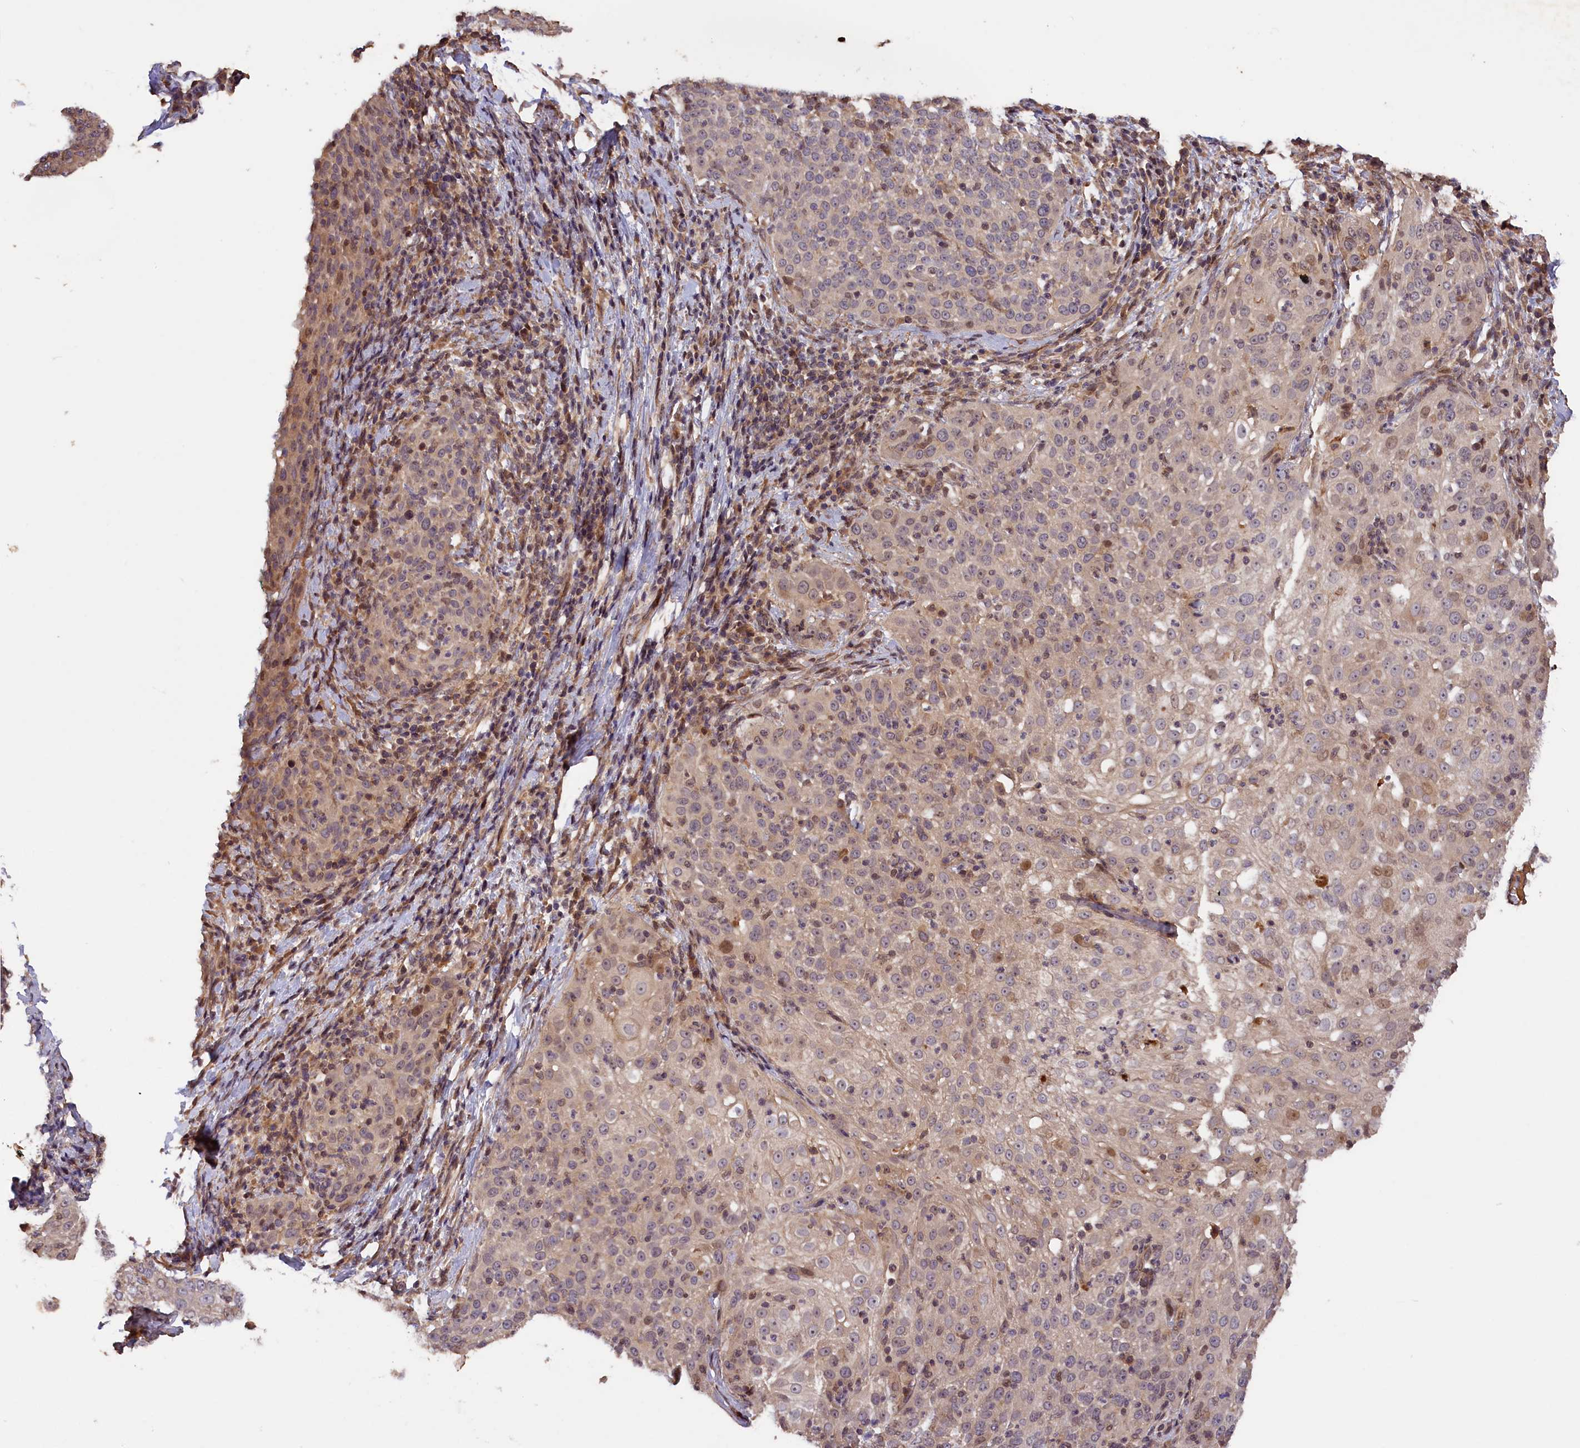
{"staining": {"intensity": "weak", "quantity": "25%-75%", "location": "cytoplasmic/membranous"}, "tissue": "cervical cancer", "cell_type": "Tumor cells", "image_type": "cancer", "snomed": [{"axis": "morphology", "description": "Squamous cell carcinoma, NOS"}, {"axis": "topography", "description": "Cervix"}], "caption": "Tumor cells display low levels of weak cytoplasmic/membranous expression in approximately 25%-75% of cells in cervical squamous cell carcinoma.", "gene": "DNAJB9", "patient": {"sex": "female", "age": 57}}